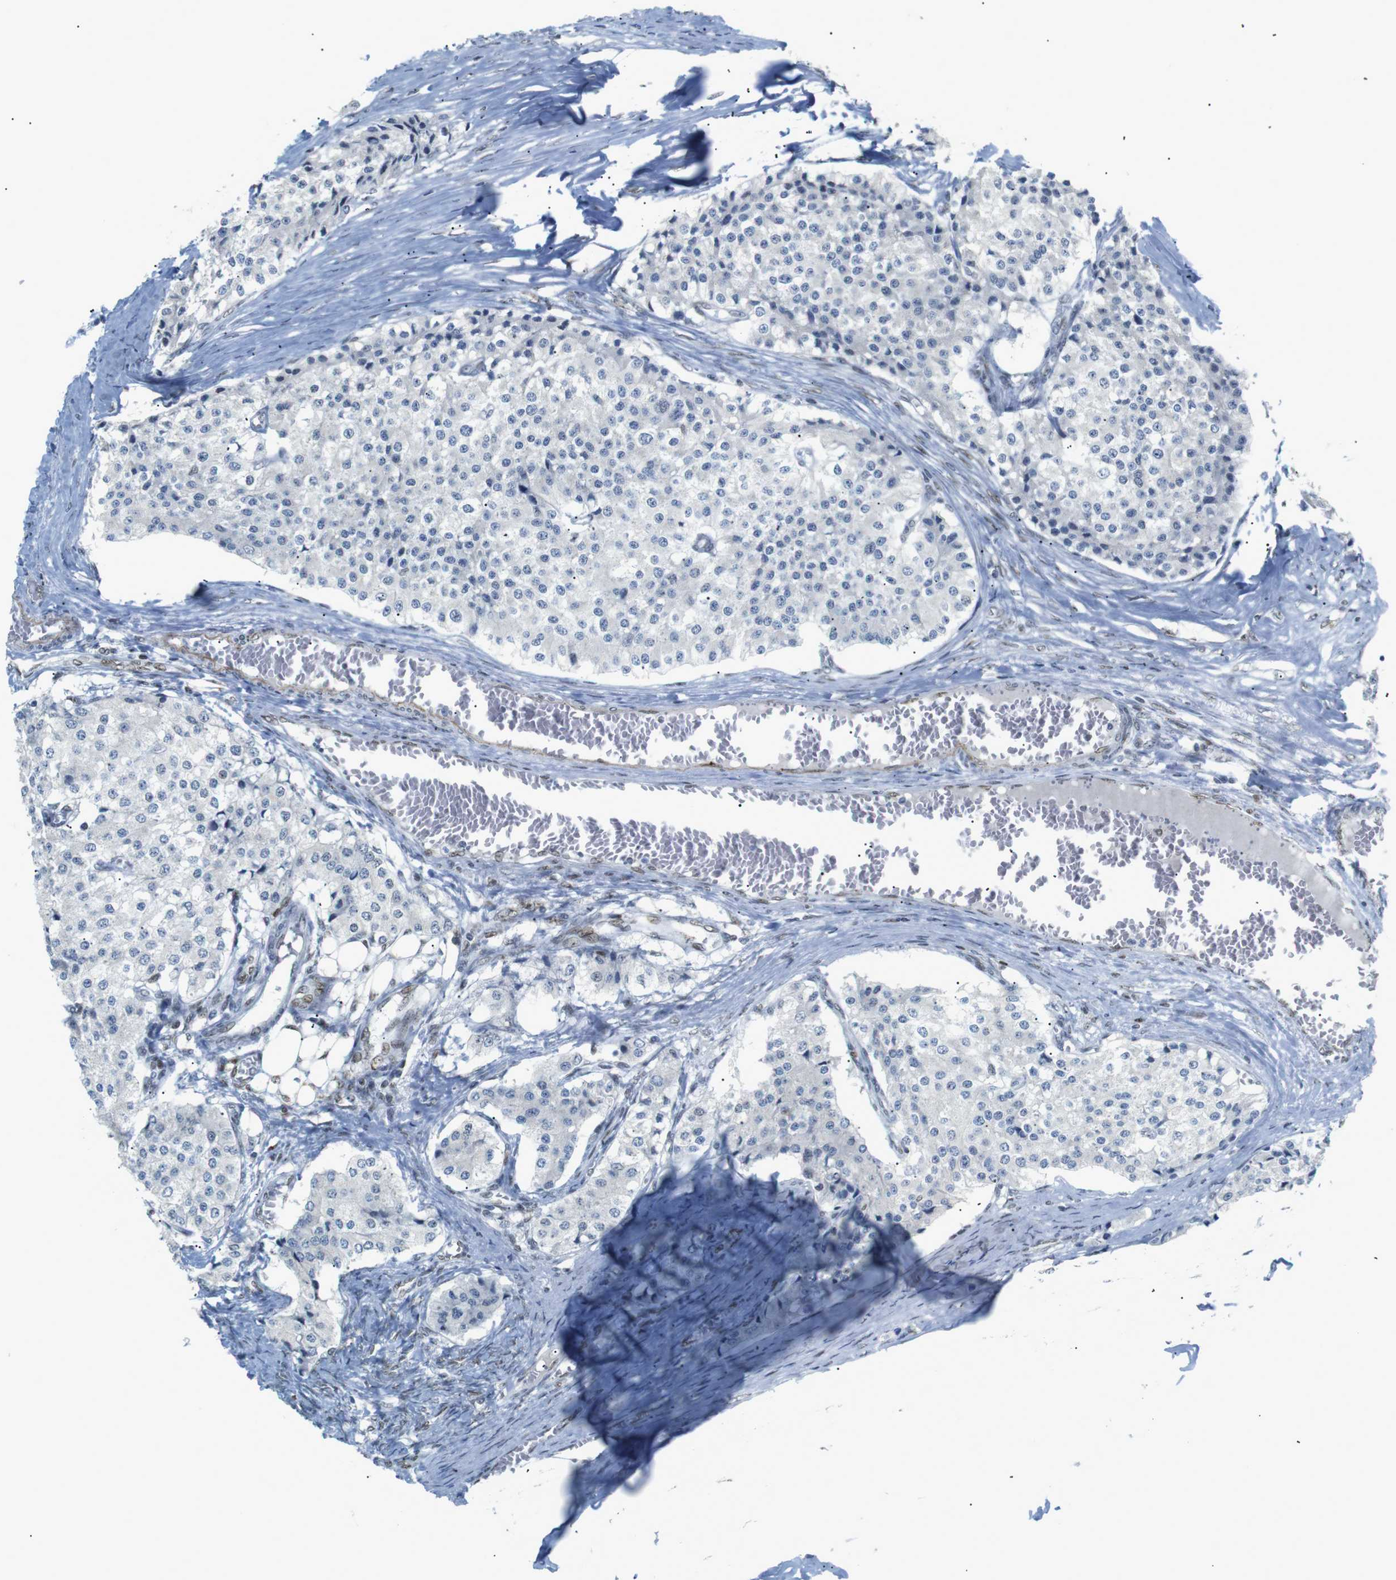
{"staining": {"intensity": "negative", "quantity": "none", "location": "none"}, "tissue": "carcinoid", "cell_type": "Tumor cells", "image_type": "cancer", "snomed": [{"axis": "morphology", "description": "Carcinoid, malignant, NOS"}, {"axis": "topography", "description": "Colon"}], "caption": "Immunohistochemistry (IHC) of human malignant carcinoid displays no positivity in tumor cells.", "gene": "RIOX2", "patient": {"sex": "female", "age": 52}}